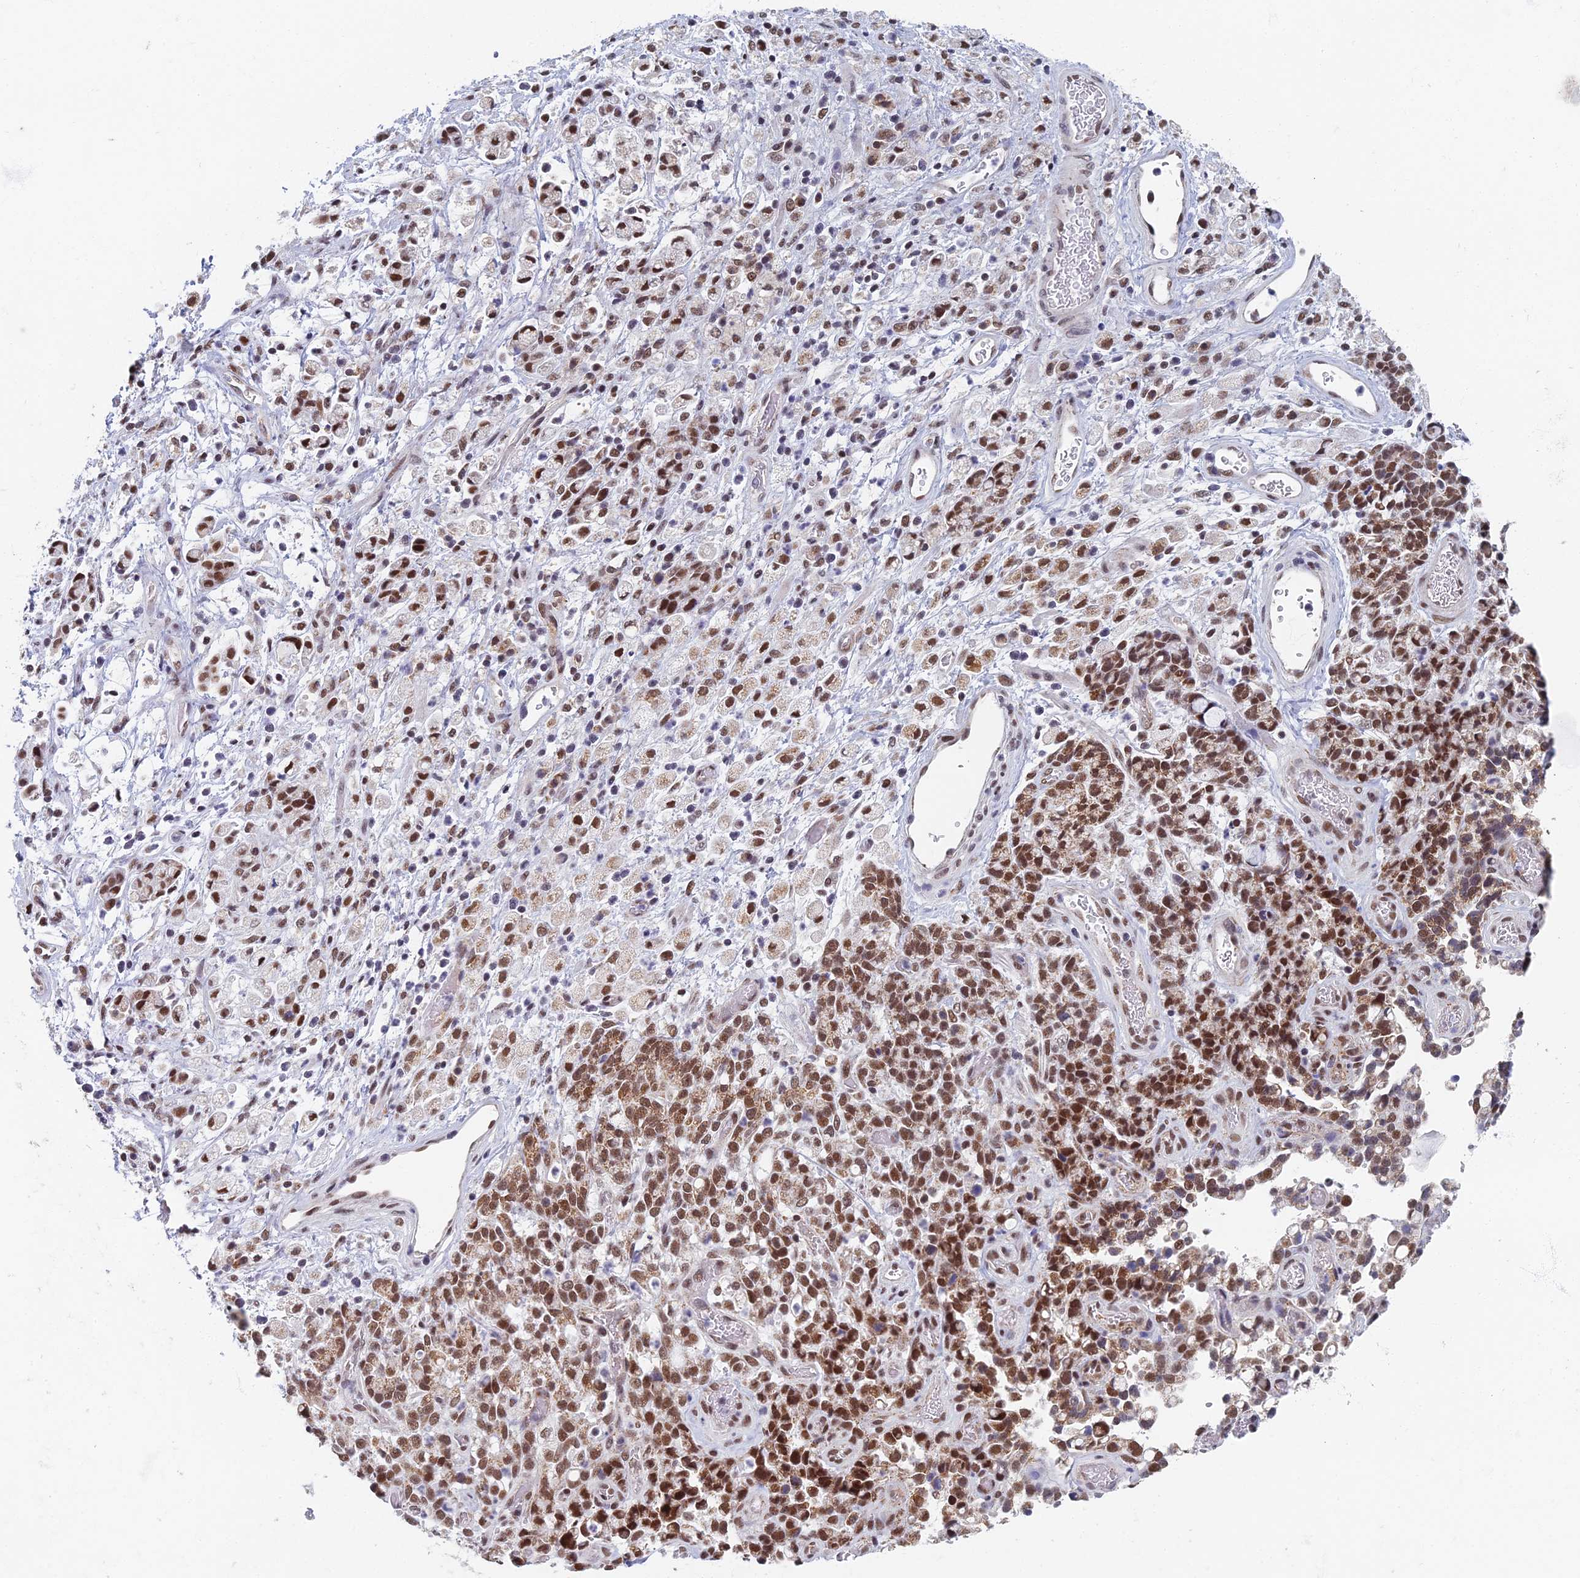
{"staining": {"intensity": "moderate", "quantity": ">75%", "location": "nuclear"}, "tissue": "stomach cancer", "cell_type": "Tumor cells", "image_type": "cancer", "snomed": [{"axis": "morphology", "description": "Adenocarcinoma, NOS"}, {"axis": "topography", "description": "Stomach"}], "caption": "The histopathology image demonstrates staining of adenocarcinoma (stomach), revealing moderate nuclear protein staining (brown color) within tumor cells.", "gene": "TAF13", "patient": {"sex": "female", "age": 60}}